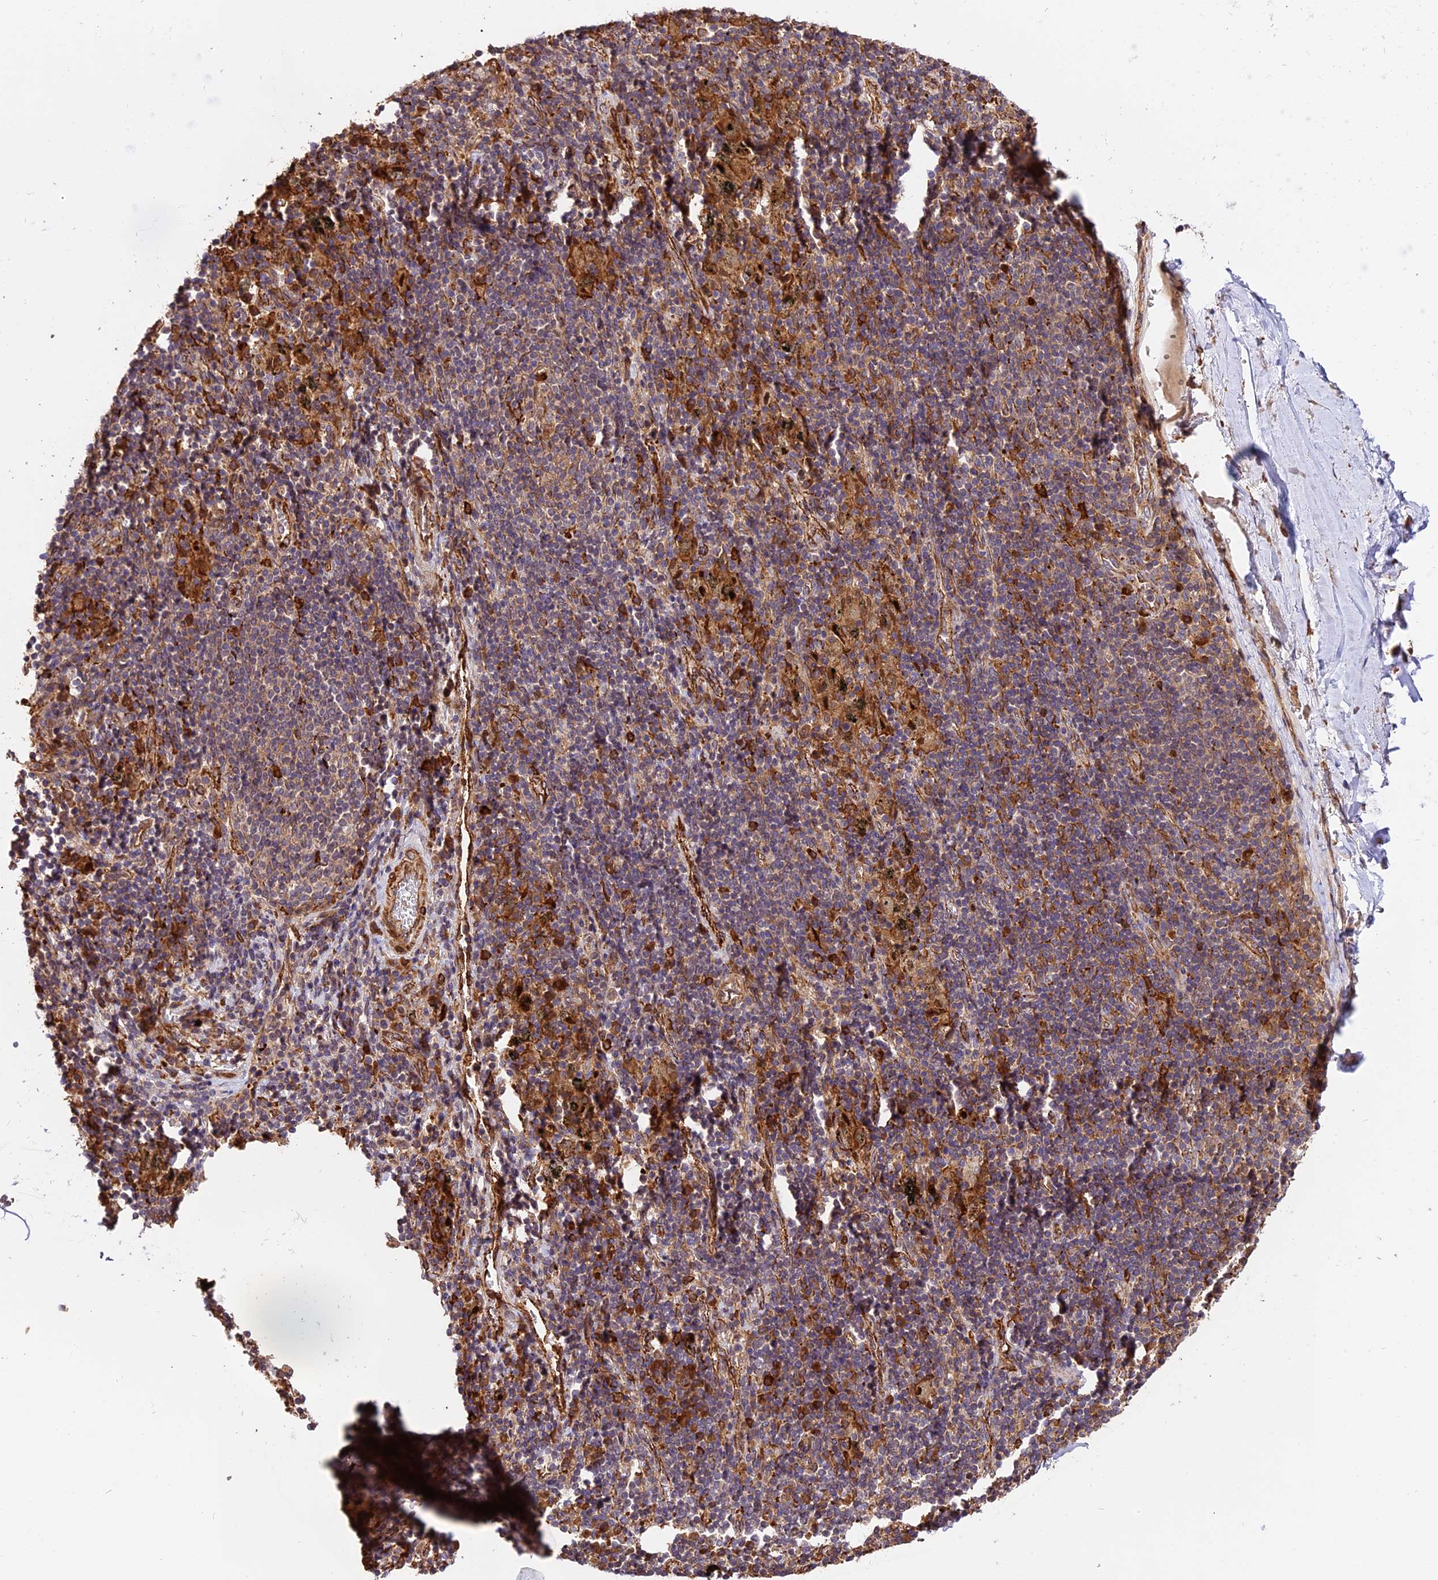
{"staining": {"intensity": "moderate", "quantity": ">75%", "location": "cytoplasmic/membranous"}, "tissue": "adipose tissue", "cell_type": "Adipocytes", "image_type": "normal", "snomed": [{"axis": "morphology", "description": "Normal tissue, NOS"}, {"axis": "topography", "description": "Lymph node"}, {"axis": "topography", "description": "Cartilage tissue"}, {"axis": "topography", "description": "Bronchus"}], "caption": "About >75% of adipocytes in benign adipose tissue demonstrate moderate cytoplasmic/membranous protein staining as visualized by brown immunohistochemical staining.", "gene": "HERPUD1", "patient": {"sex": "male", "age": 63}}